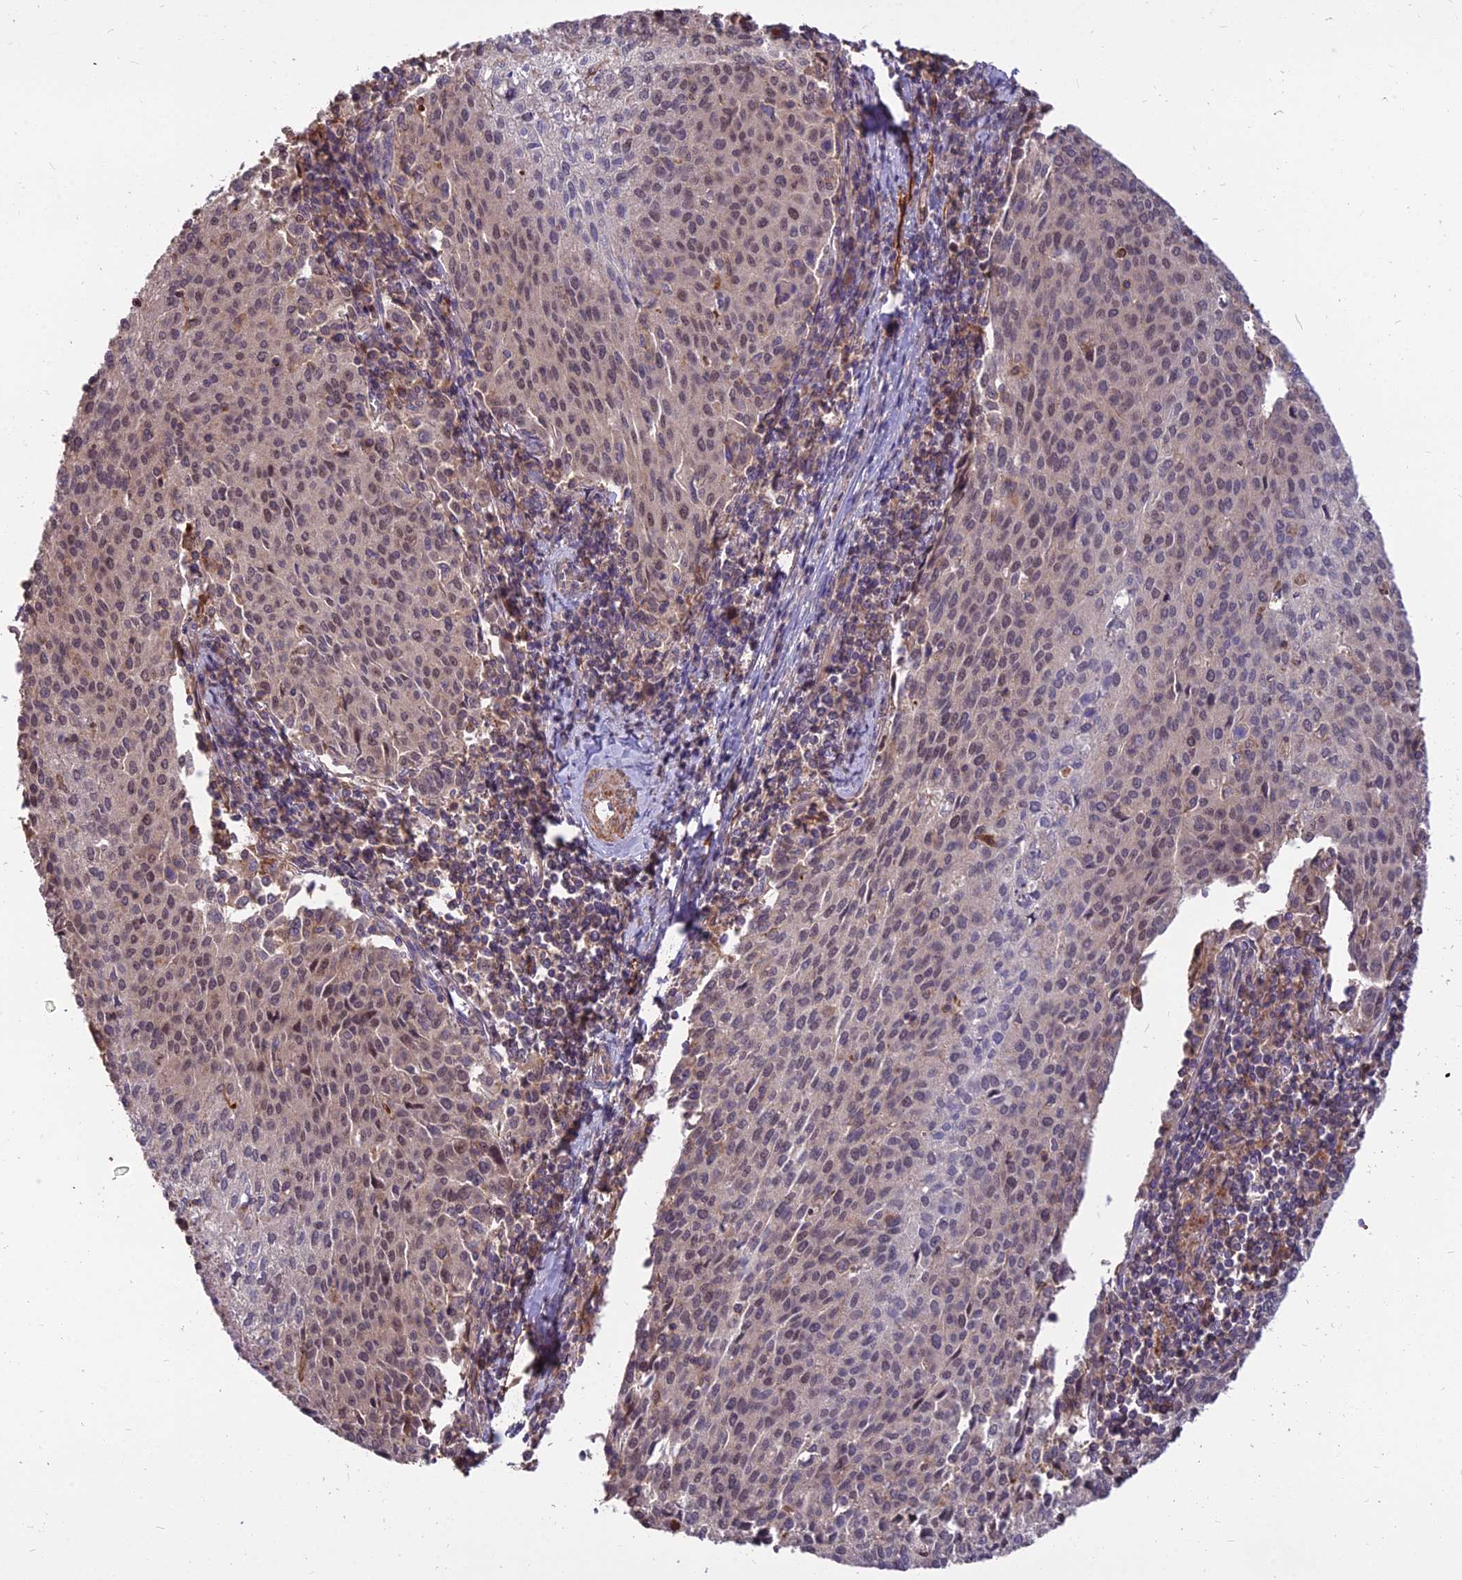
{"staining": {"intensity": "moderate", "quantity": "25%-75%", "location": "nuclear"}, "tissue": "cervical cancer", "cell_type": "Tumor cells", "image_type": "cancer", "snomed": [{"axis": "morphology", "description": "Squamous cell carcinoma, NOS"}, {"axis": "topography", "description": "Cervix"}], "caption": "Squamous cell carcinoma (cervical) tissue reveals moderate nuclear positivity in about 25%-75% of tumor cells Using DAB (3,3'-diaminobenzidine) (brown) and hematoxylin (blue) stains, captured at high magnification using brightfield microscopy.", "gene": "TCEA3", "patient": {"sex": "female", "age": 46}}